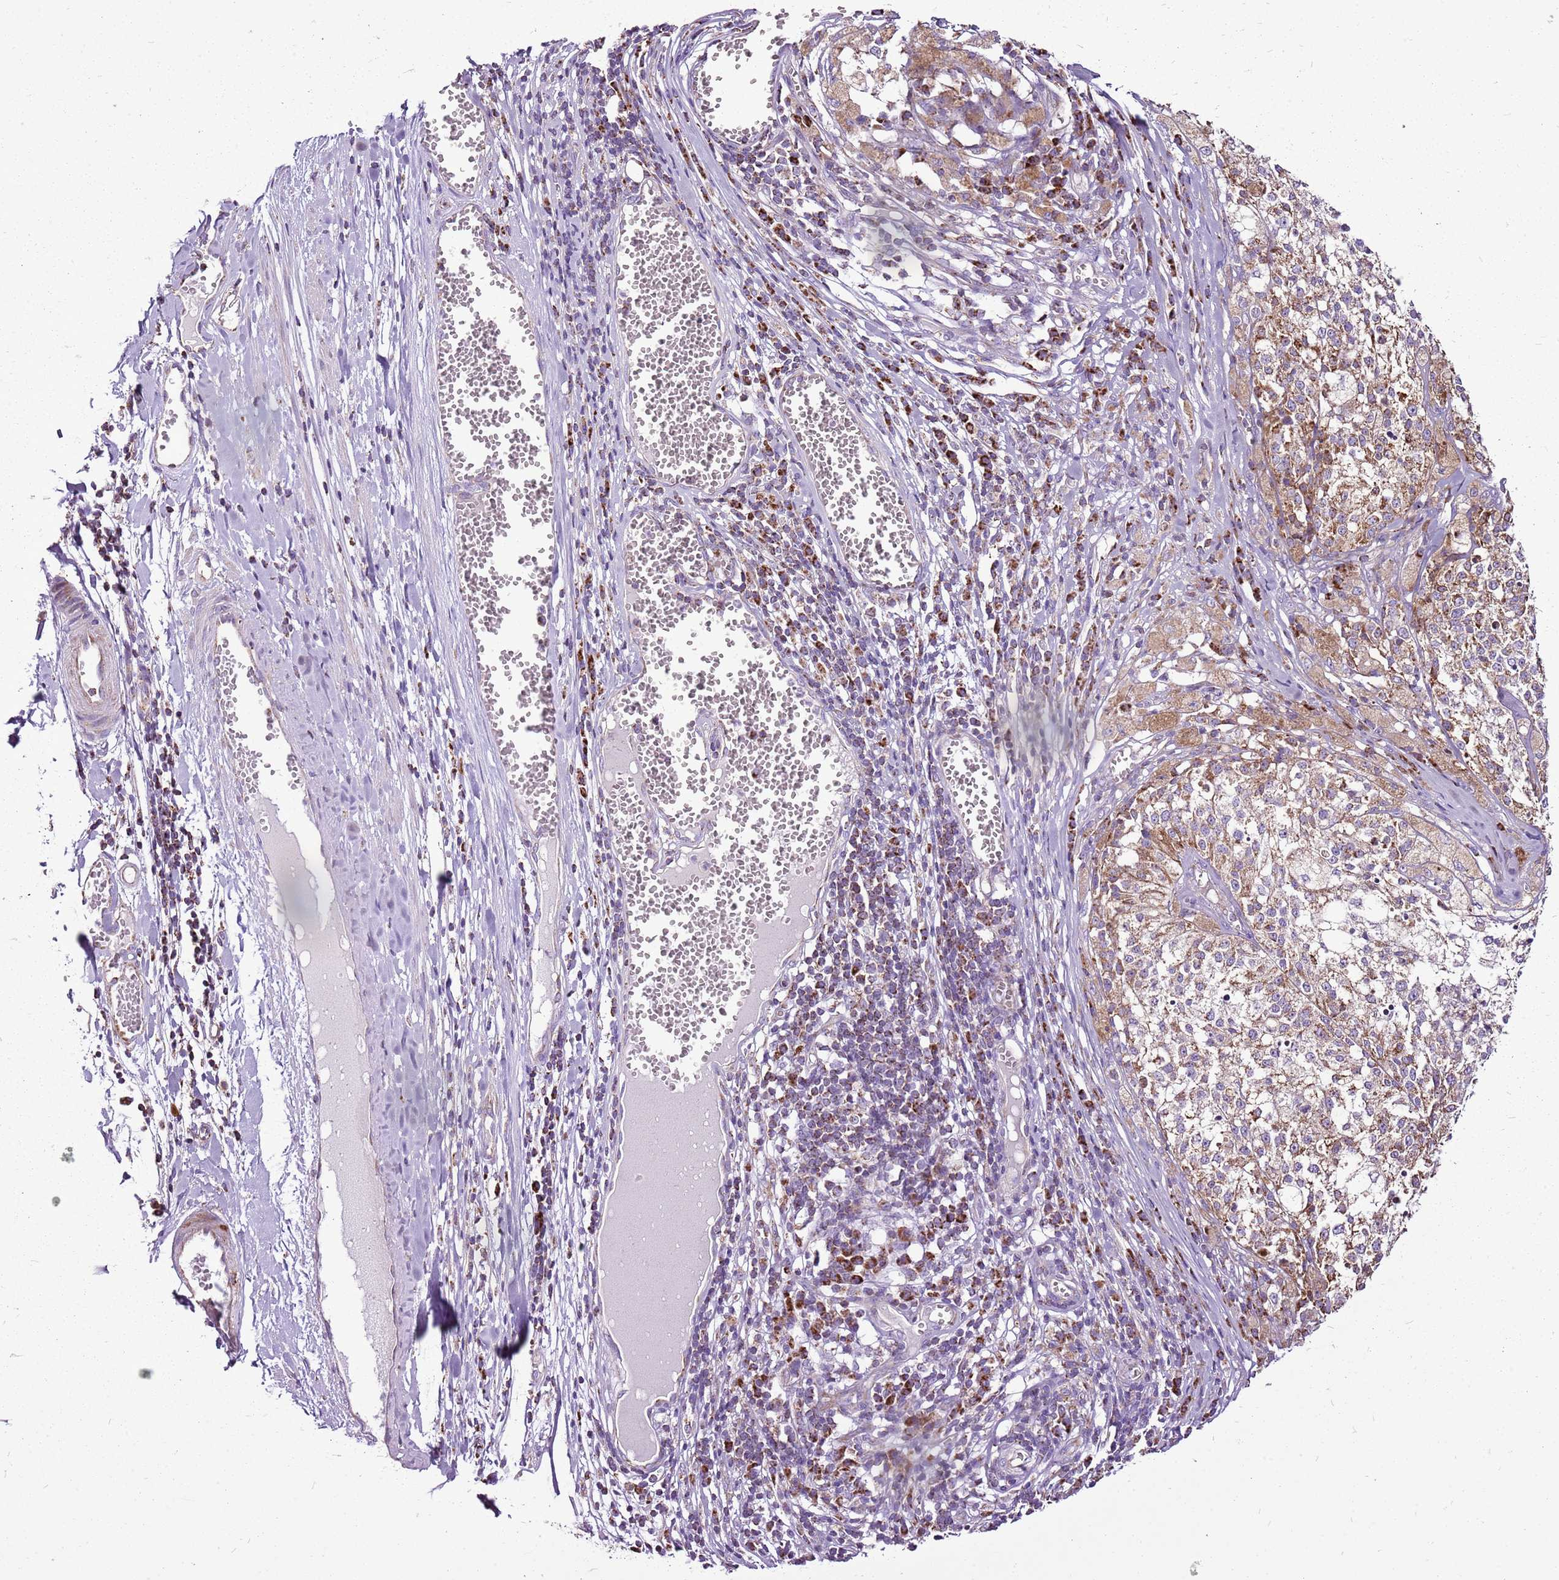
{"staining": {"intensity": "moderate", "quantity": ">75%", "location": "cytoplasmic/membranous"}, "tissue": "melanoma", "cell_type": "Tumor cells", "image_type": "cancer", "snomed": [{"axis": "morphology", "description": "Malignant melanoma, NOS"}, {"axis": "topography", "description": "Skin"}], "caption": "A medium amount of moderate cytoplasmic/membranous expression is appreciated in about >75% of tumor cells in malignant melanoma tissue. The staining was performed using DAB (3,3'-diaminobenzidine), with brown indicating positive protein expression. Nuclei are stained blue with hematoxylin.", "gene": "GCDH", "patient": {"sex": "female", "age": 64}}